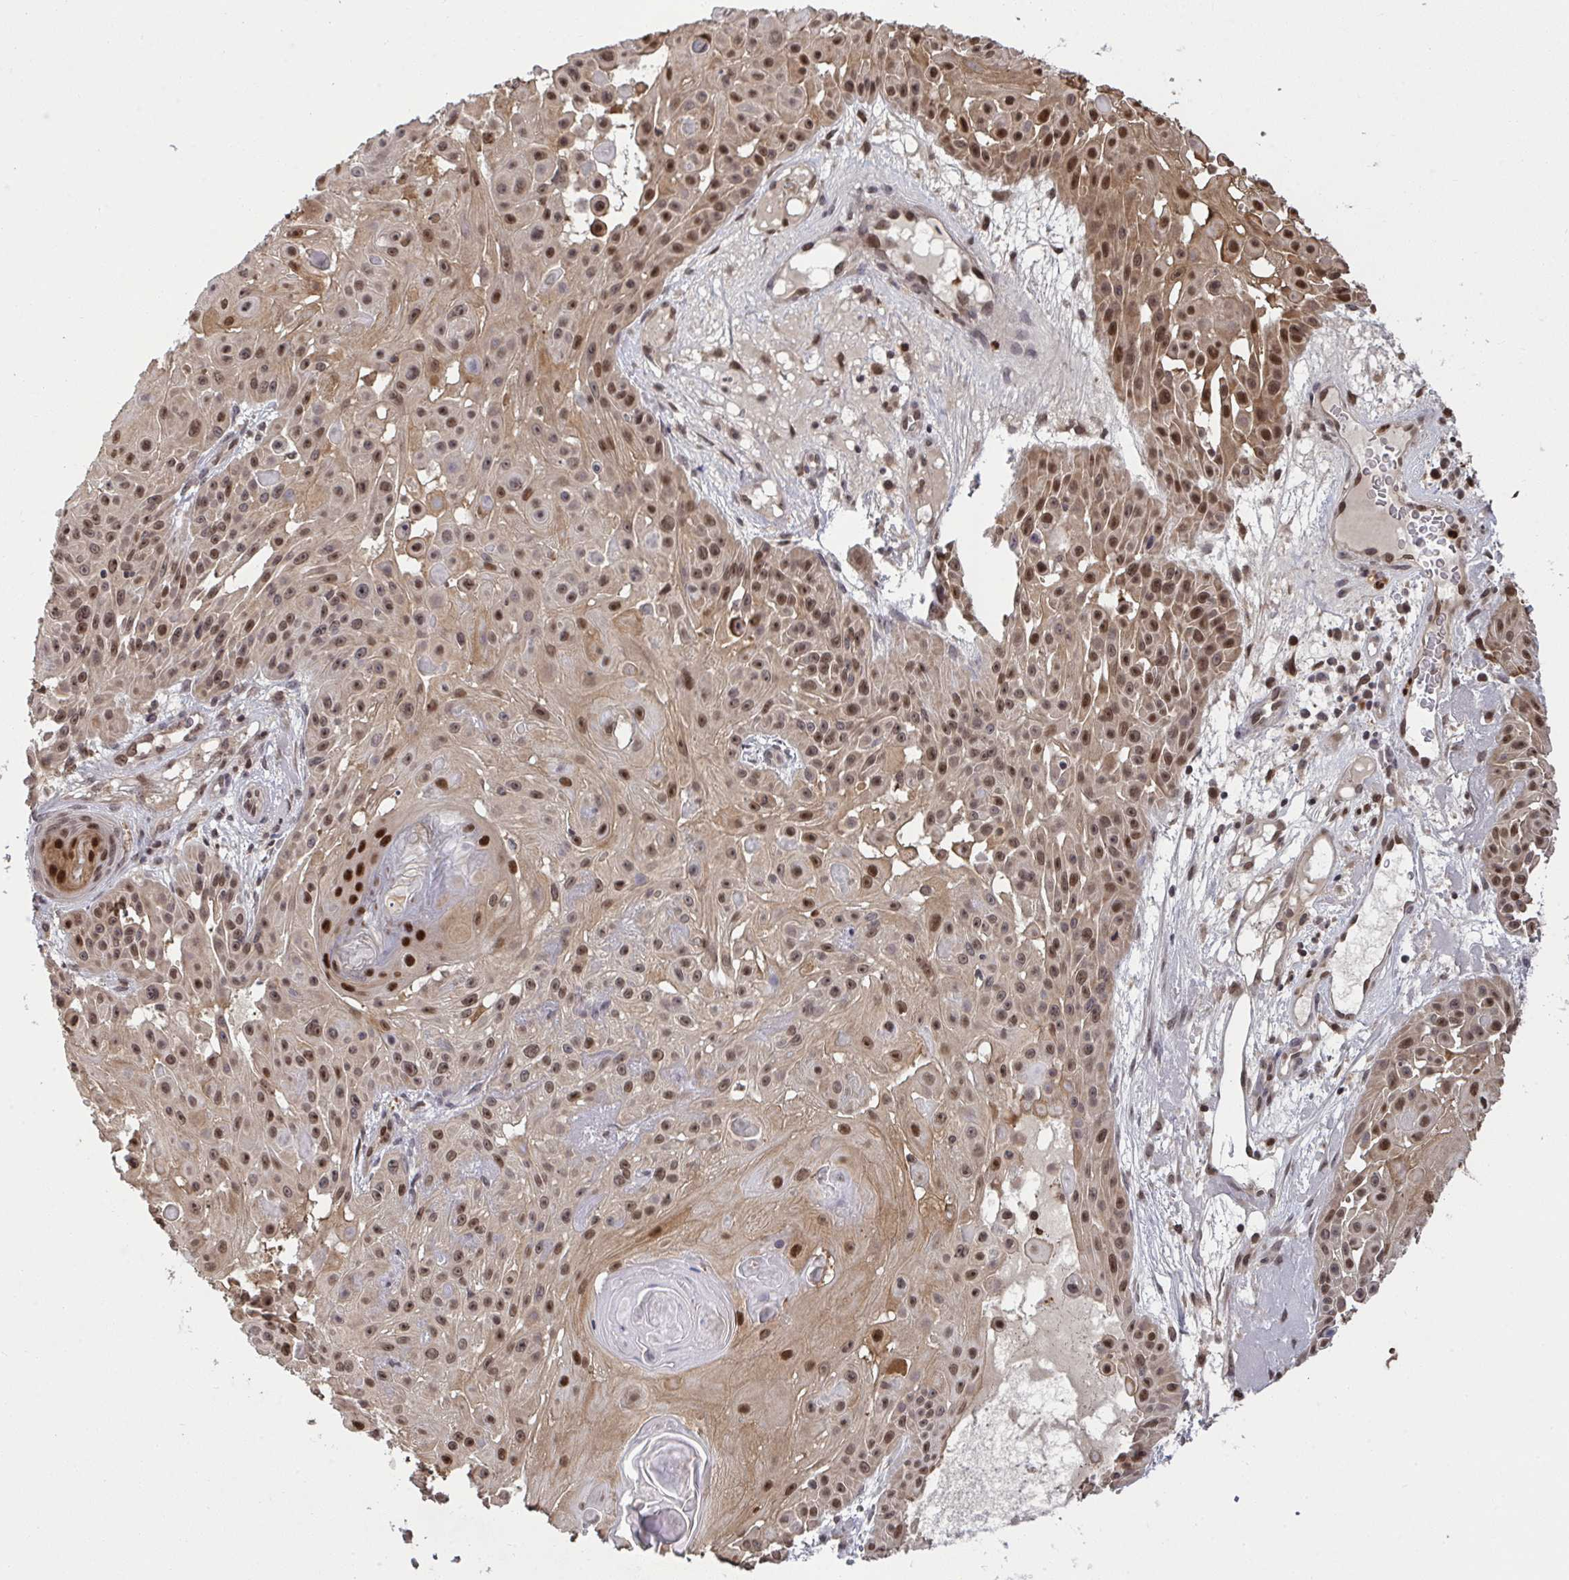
{"staining": {"intensity": "moderate", "quantity": "25%-75%", "location": "nuclear"}, "tissue": "skin cancer", "cell_type": "Tumor cells", "image_type": "cancer", "snomed": [{"axis": "morphology", "description": "Squamous cell carcinoma, NOS"}, {"axis": "topography", "description": "Skin"}], "caption": "IHC photomicrograph of neoplastic tissue: human skin cancer (squamous cell carcinoma) stained using immunohistochemistry (IHC) reveals medium levels of moderate protein expression localized specifically in the nuclear of tumor cells, appearing as a nuclear brown color.", "gene": "UXT", "patient": {"sex": "male", "age": 91}}